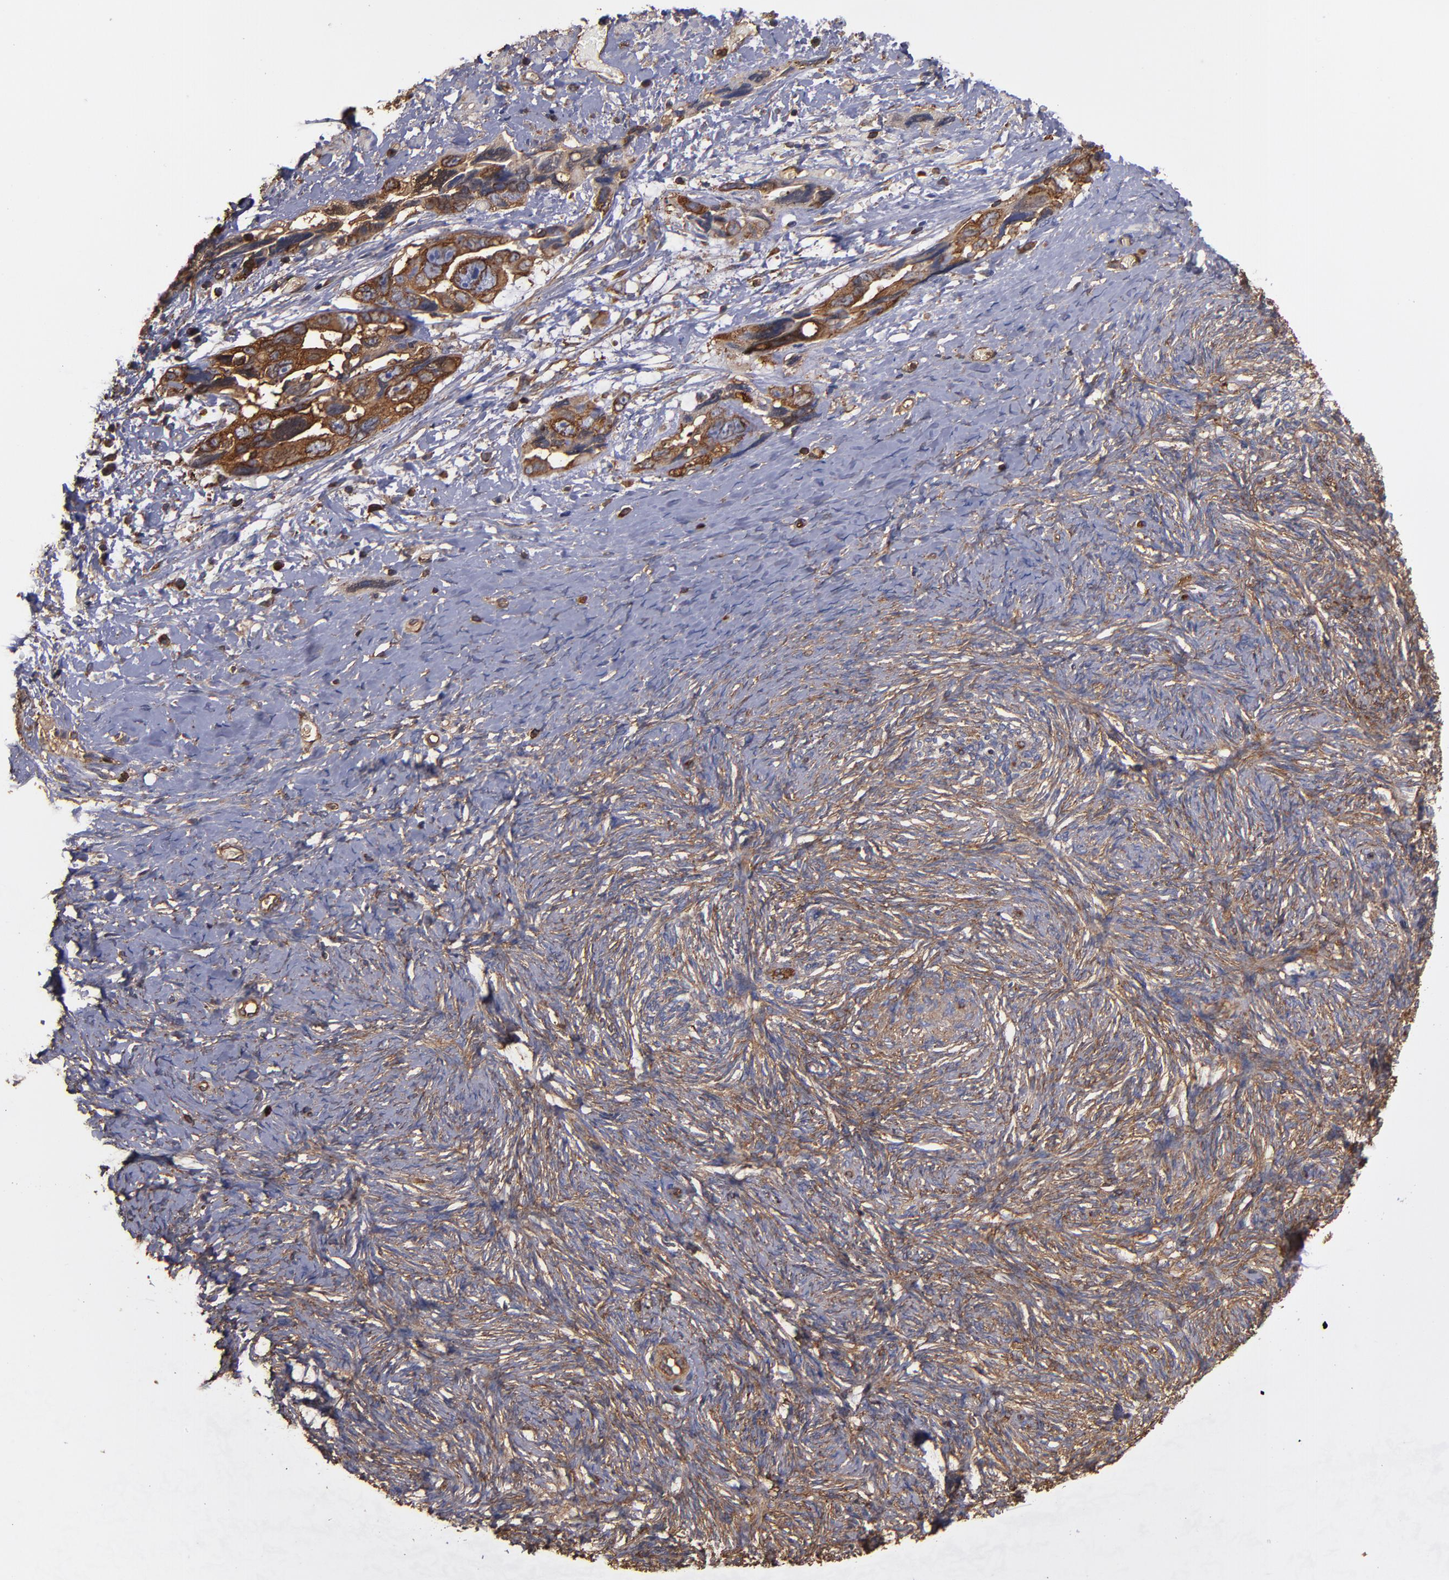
{"staining": {"intensity": "strong", "quantity": ">75%", "location": "cytoplasmic/membranous"}, "tissue": "ovarian cancer", "cell_type": "Tumor cells", "image_type": "cancer", "snomed": [{"axis": "morphology", "description": "Normal tissue, NOS"}, {"axis": "morphology", "description": "Cystadenocarcinoma, serous, NOS"}, {"axis": "topography", "description": "Ovary"}], "caption": "Serous cystadenocarcinoma (ovarian) stained with immunohistochemistry (IHC) demonstrates strong cytoplasmic/membranous expression in about >75% of tumor cells.", "gene": "ACTN4", "patient": {"sex": "female", "age": 62}}